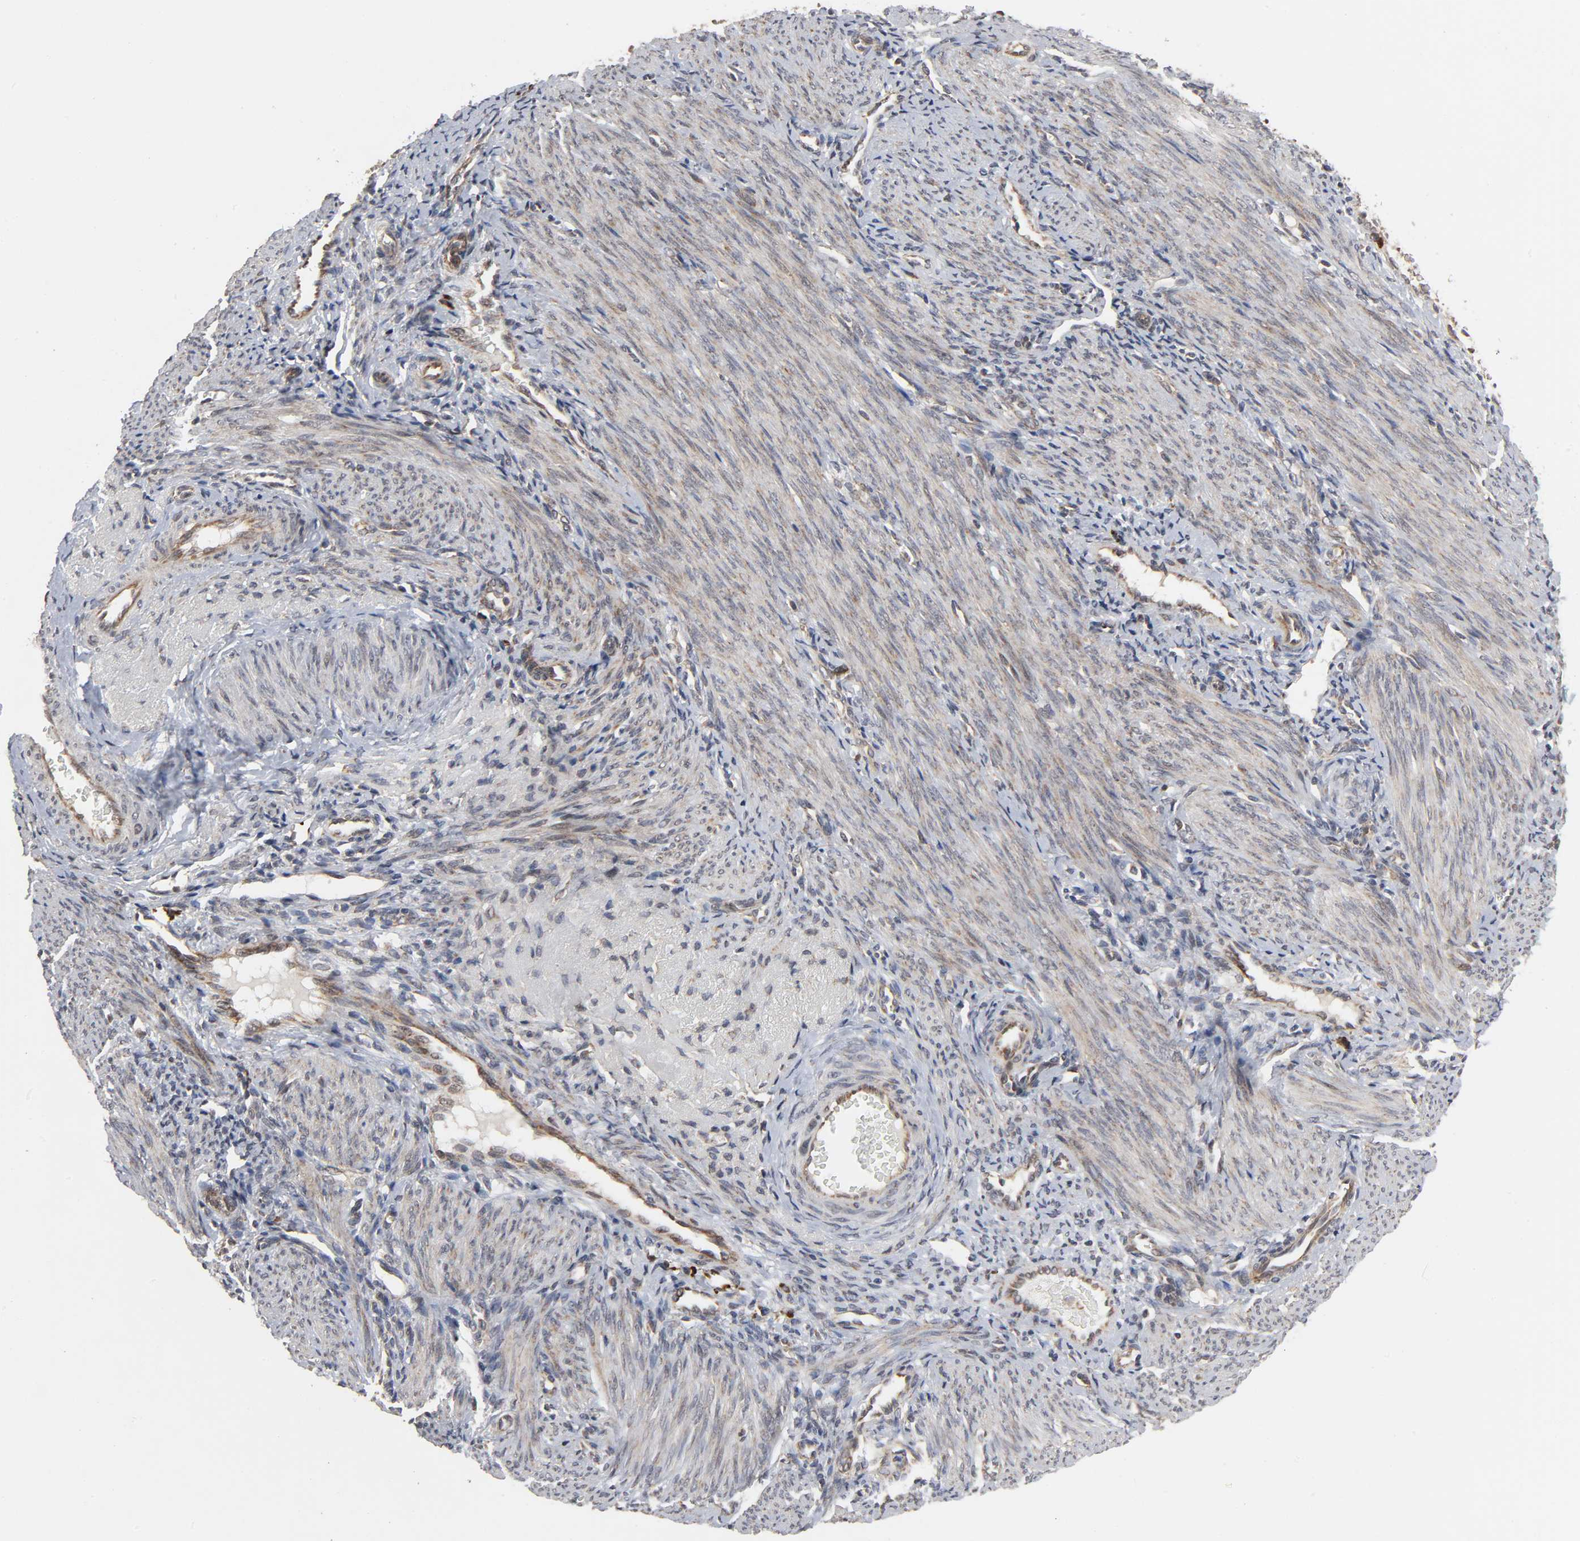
{"staining": {"intensity": "moderate", "quantity": ">75%", "location": "cytoplasmic/membranous"}, "tissue": "endometrium", "cell_type": "Cells in endometrial stroma", "image_type": "normal", "snomed": [{"axis": "morphology", "description": "Normal tissue, NOS"}, {"axis": "topography", "description": "Uterus"}, {"axis": "topography", "description": "Endometrium"}], "caption": "The micrograph shows a brown stain indicating the presence of a protein in the cytoplasmic/membranous of cells in endometrial stroma in endometrium. The staining was performed using DAB, with brown indicating positive protein expression. Nuclei are stained blue with hematoxylin.", "gene": "SLC30A9", "patient": {"sex": "female", "age": 33}}